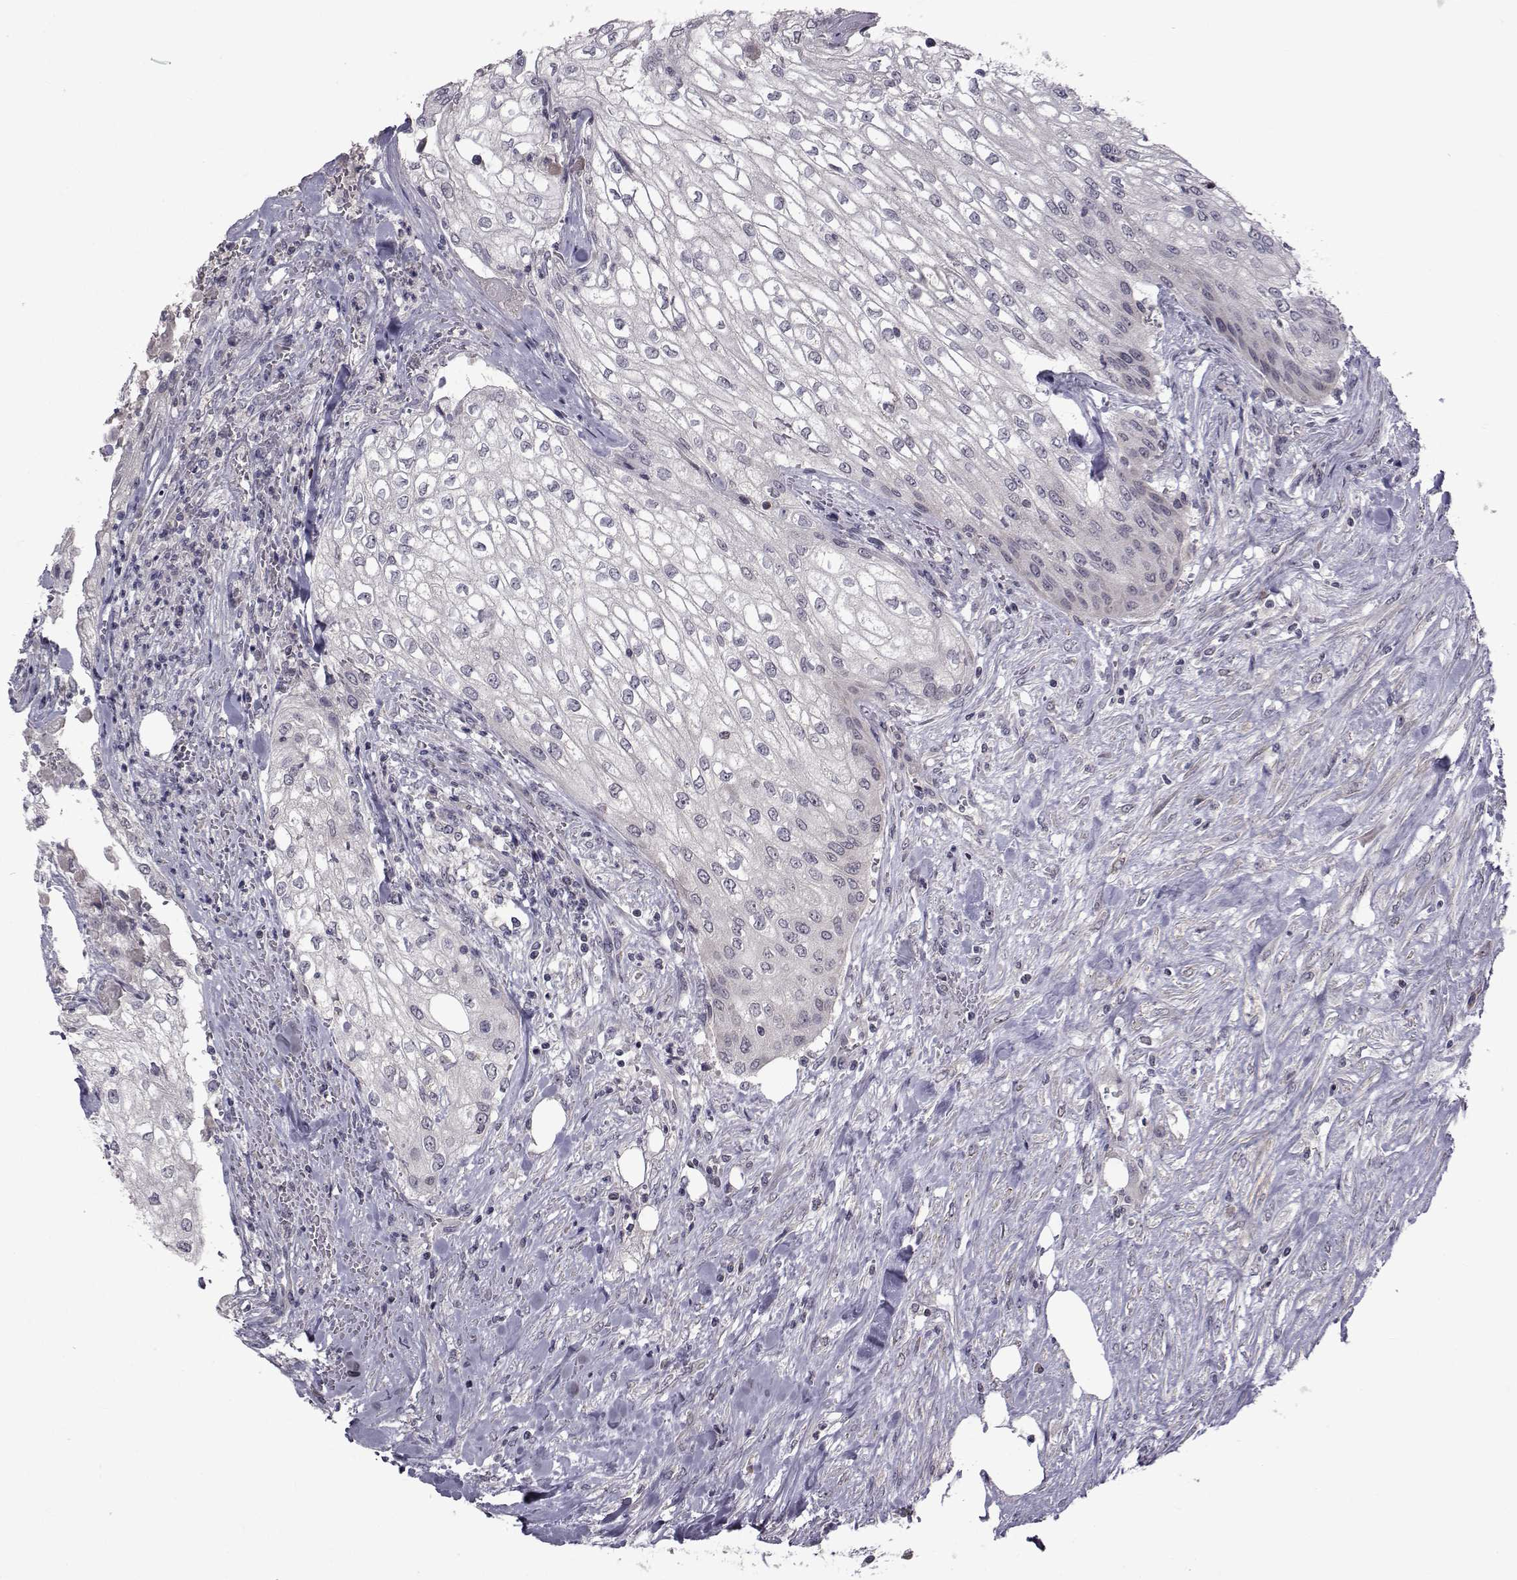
{"staining": {"intensity": "negative", "quantity": "none", "location": "none"}, "tissue": "urothelial cancer", "cell_type": "Tumor cells", "image_type": "cancer", "snomed": [{"axis": "morphology", "description": "Urothelial carcinoma, High grade"}, {"axis": "topography", "description": "Urinary bladder"}], "caption": "Protein analysis of urothelial cancer shows no significant staining in tumor cells.", "gene": "FDXR", "patient": {"sex": "male", "age": 62}}